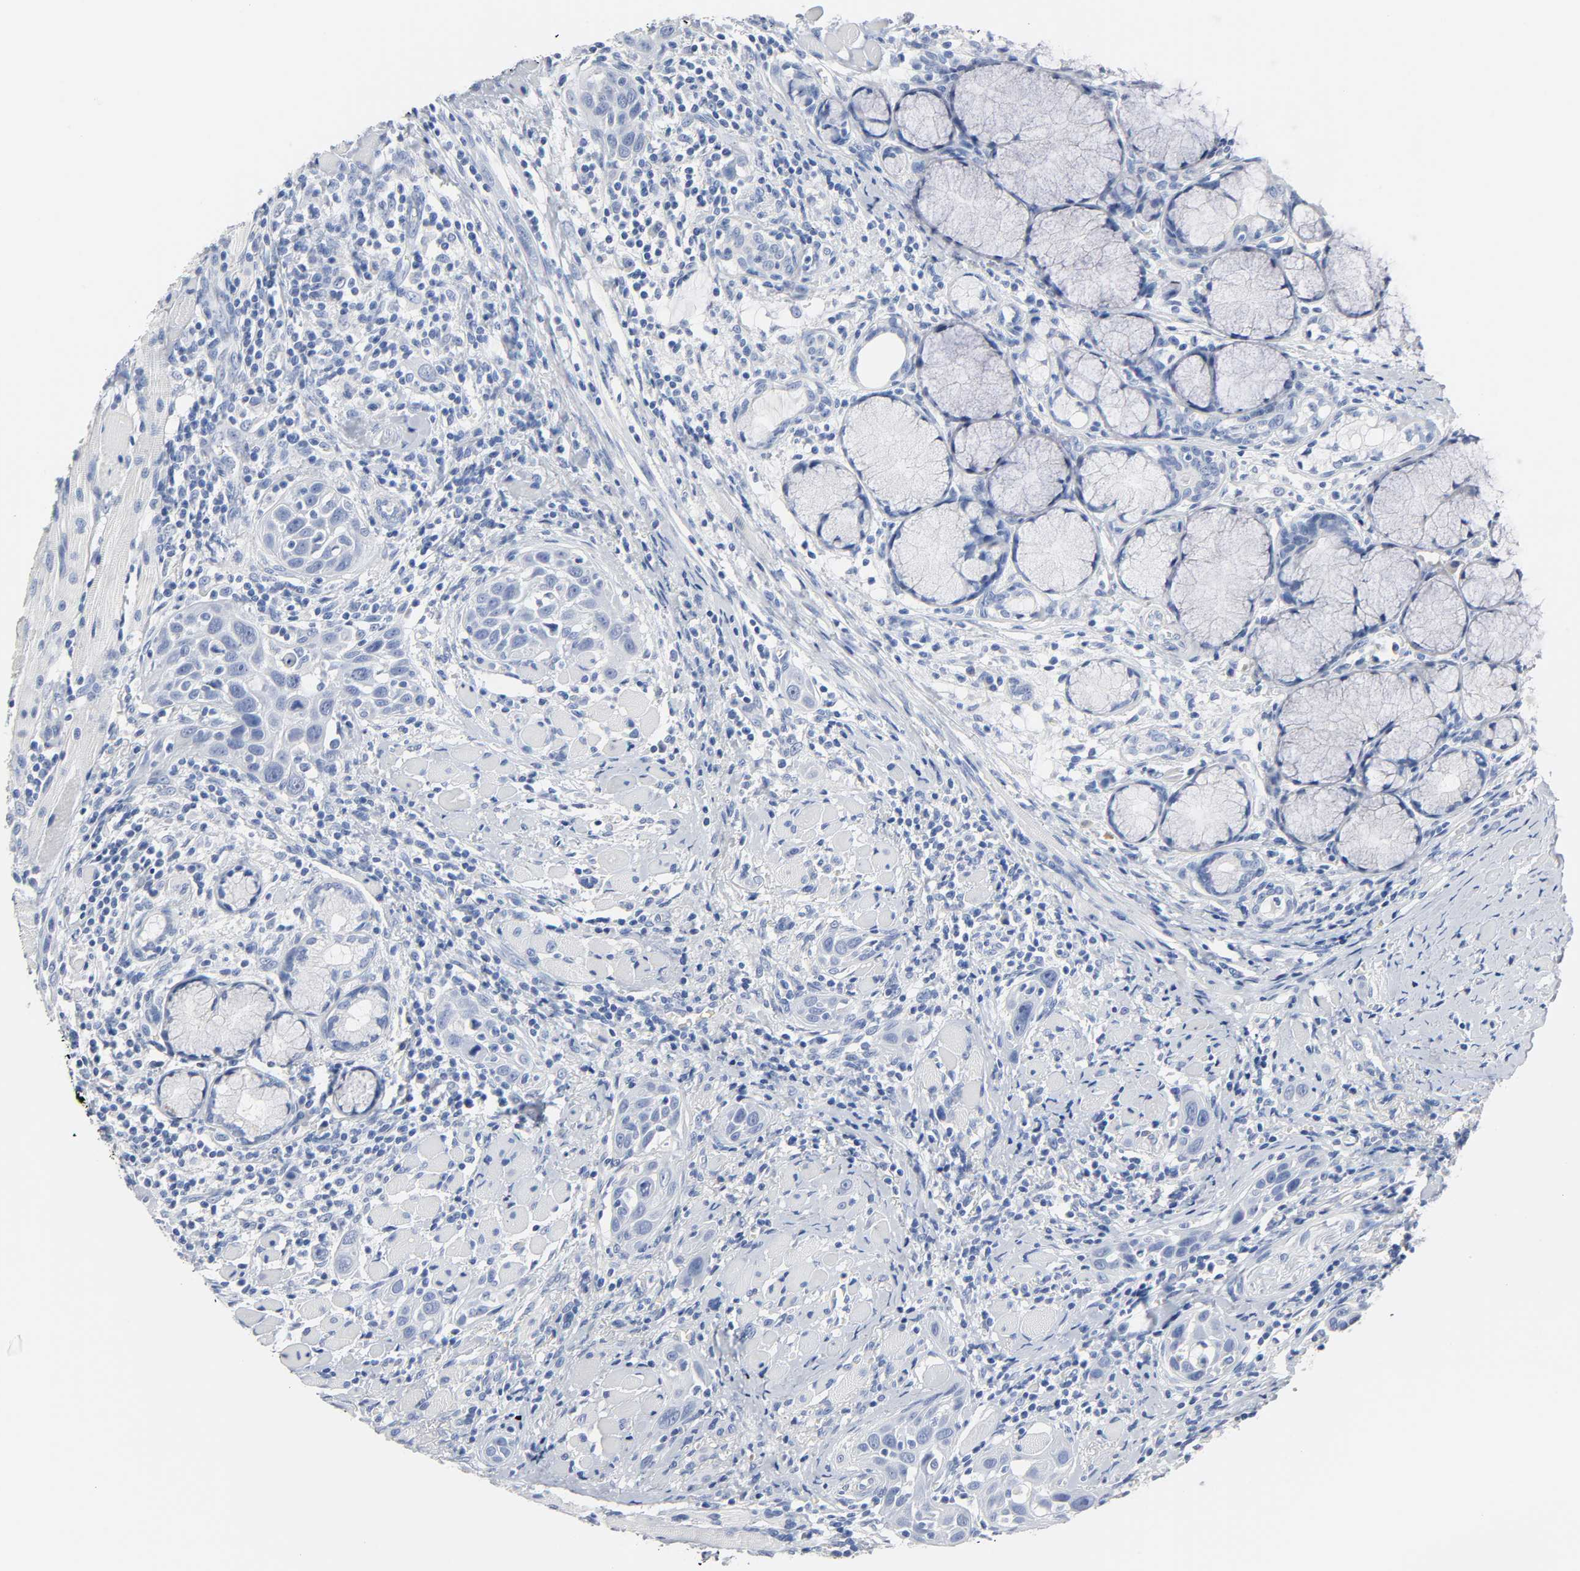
{"staining": {"intensity": "negative", "quantity": "none", "location": "none"}, "tissue": "head and neck cancer", "cell_type": "Tumor cells", "image_type": "cancer", "snomed": [{"axis": "morphology", "description": "Squamous cell carcinoma, NOS"}, {"axis": "topography", "description": "Oral tissue"}, {"axis": "topography", "description": "Head-Neck"}], "caption": "The immunohistochemistry (IHC) image has no significant staining in tumor cells of squamous cell carcinoma (head and neck) tissue.", "gene": "ACP3", "patient": {"sex": "female", "age": 50}}